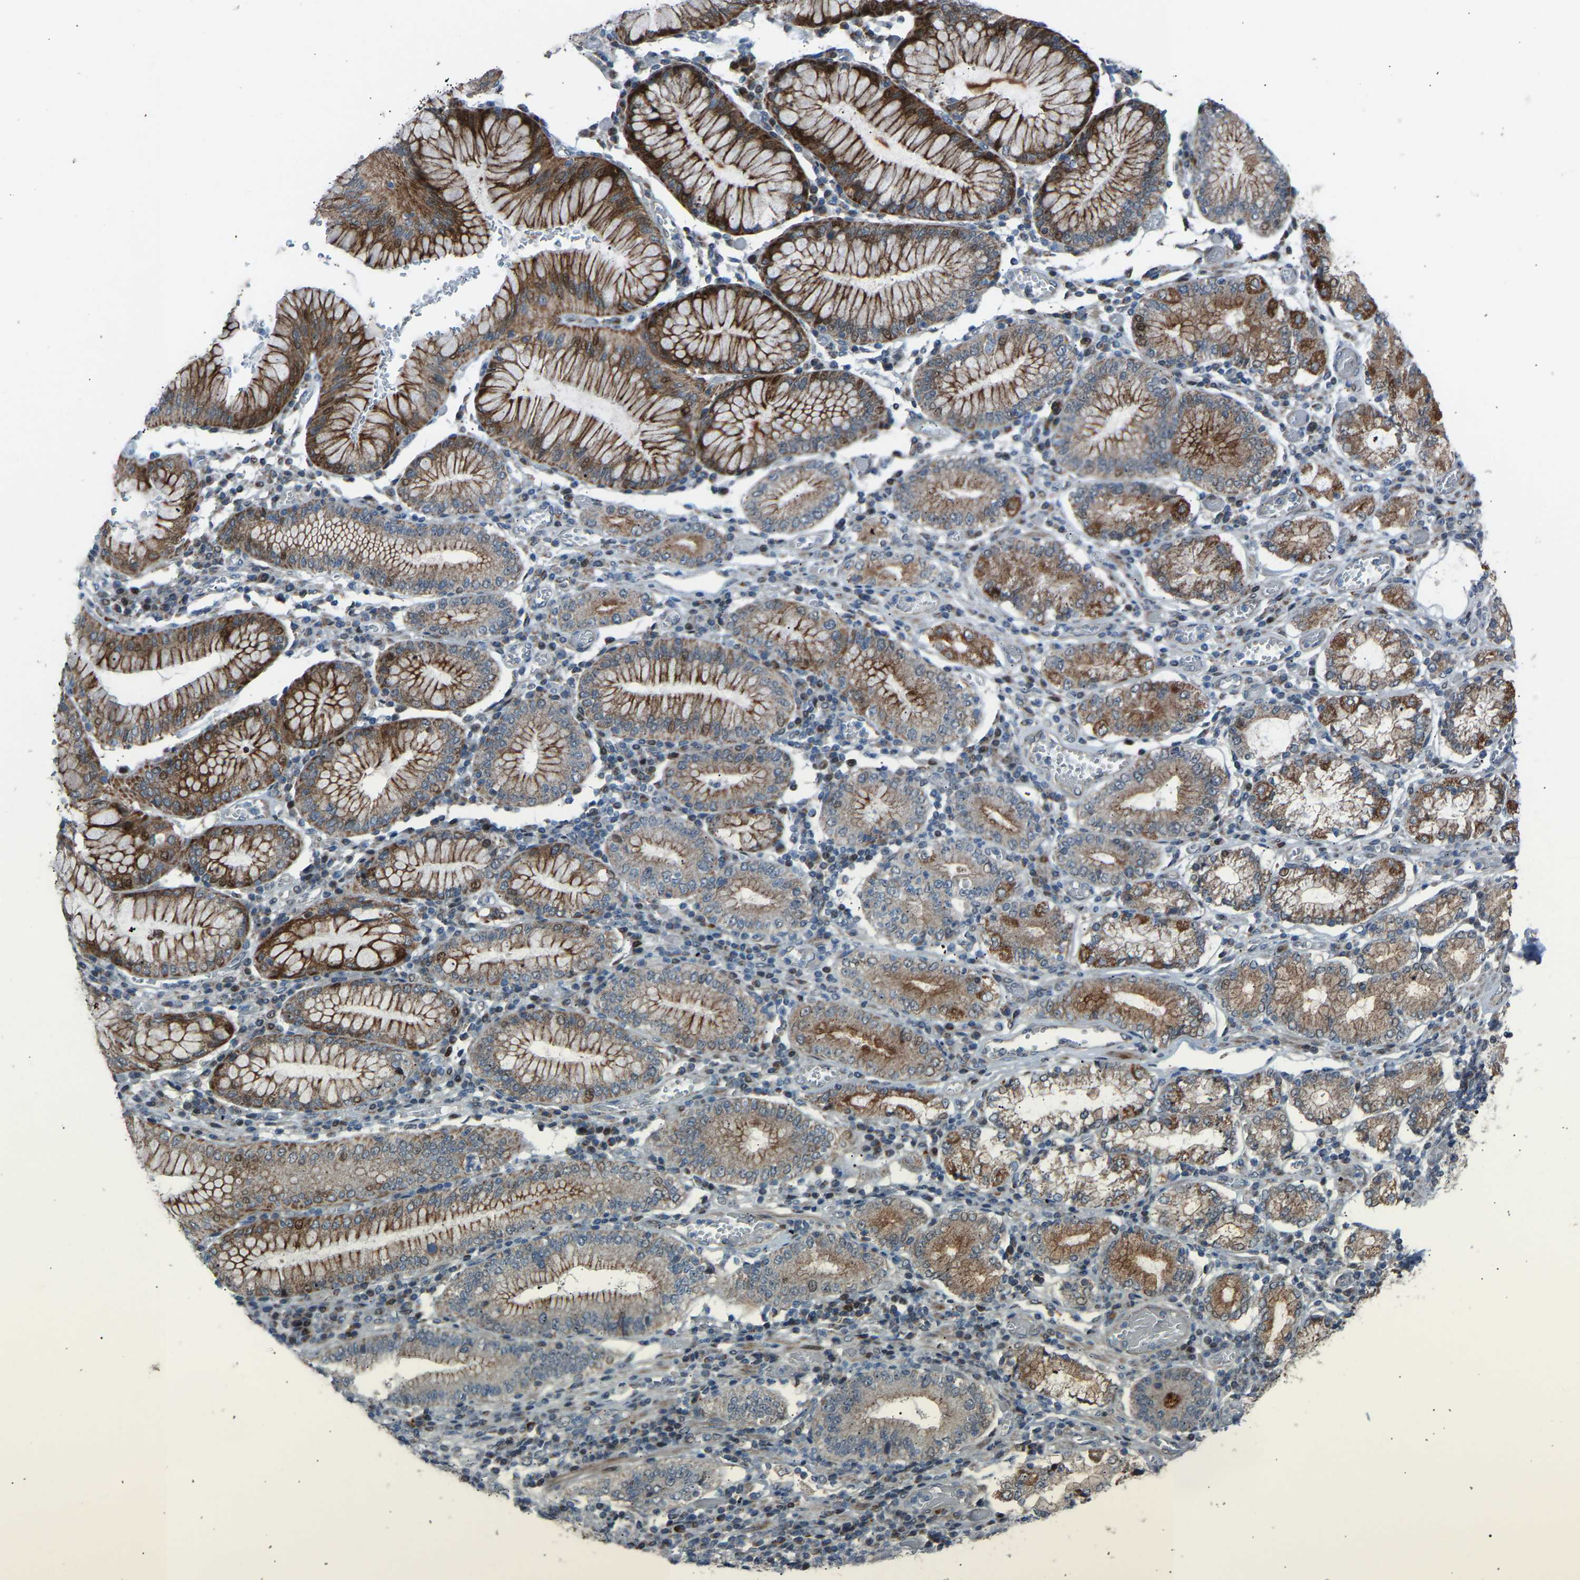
{"staining": {"intensity": "strong", "quantity": ">75%", "location": "cytoplasmic/membranous"}, "tissue": "stomach cancer", "cell_type": "Tumor cells", "image_type": "cancer", "snomed": [{"axis": "morphology", "description": "Adenocarcinoma, NOS"}, {"axis": "topography", "description": "Stomach"}], "caption": "Tumor cells exhibit high levels of strong cytoplasmic/membranous expression in about >75% of cells in stomach adenocarcinoma.", "gene": "VPS41", "patient": {"sex": "female", "age": 73}}